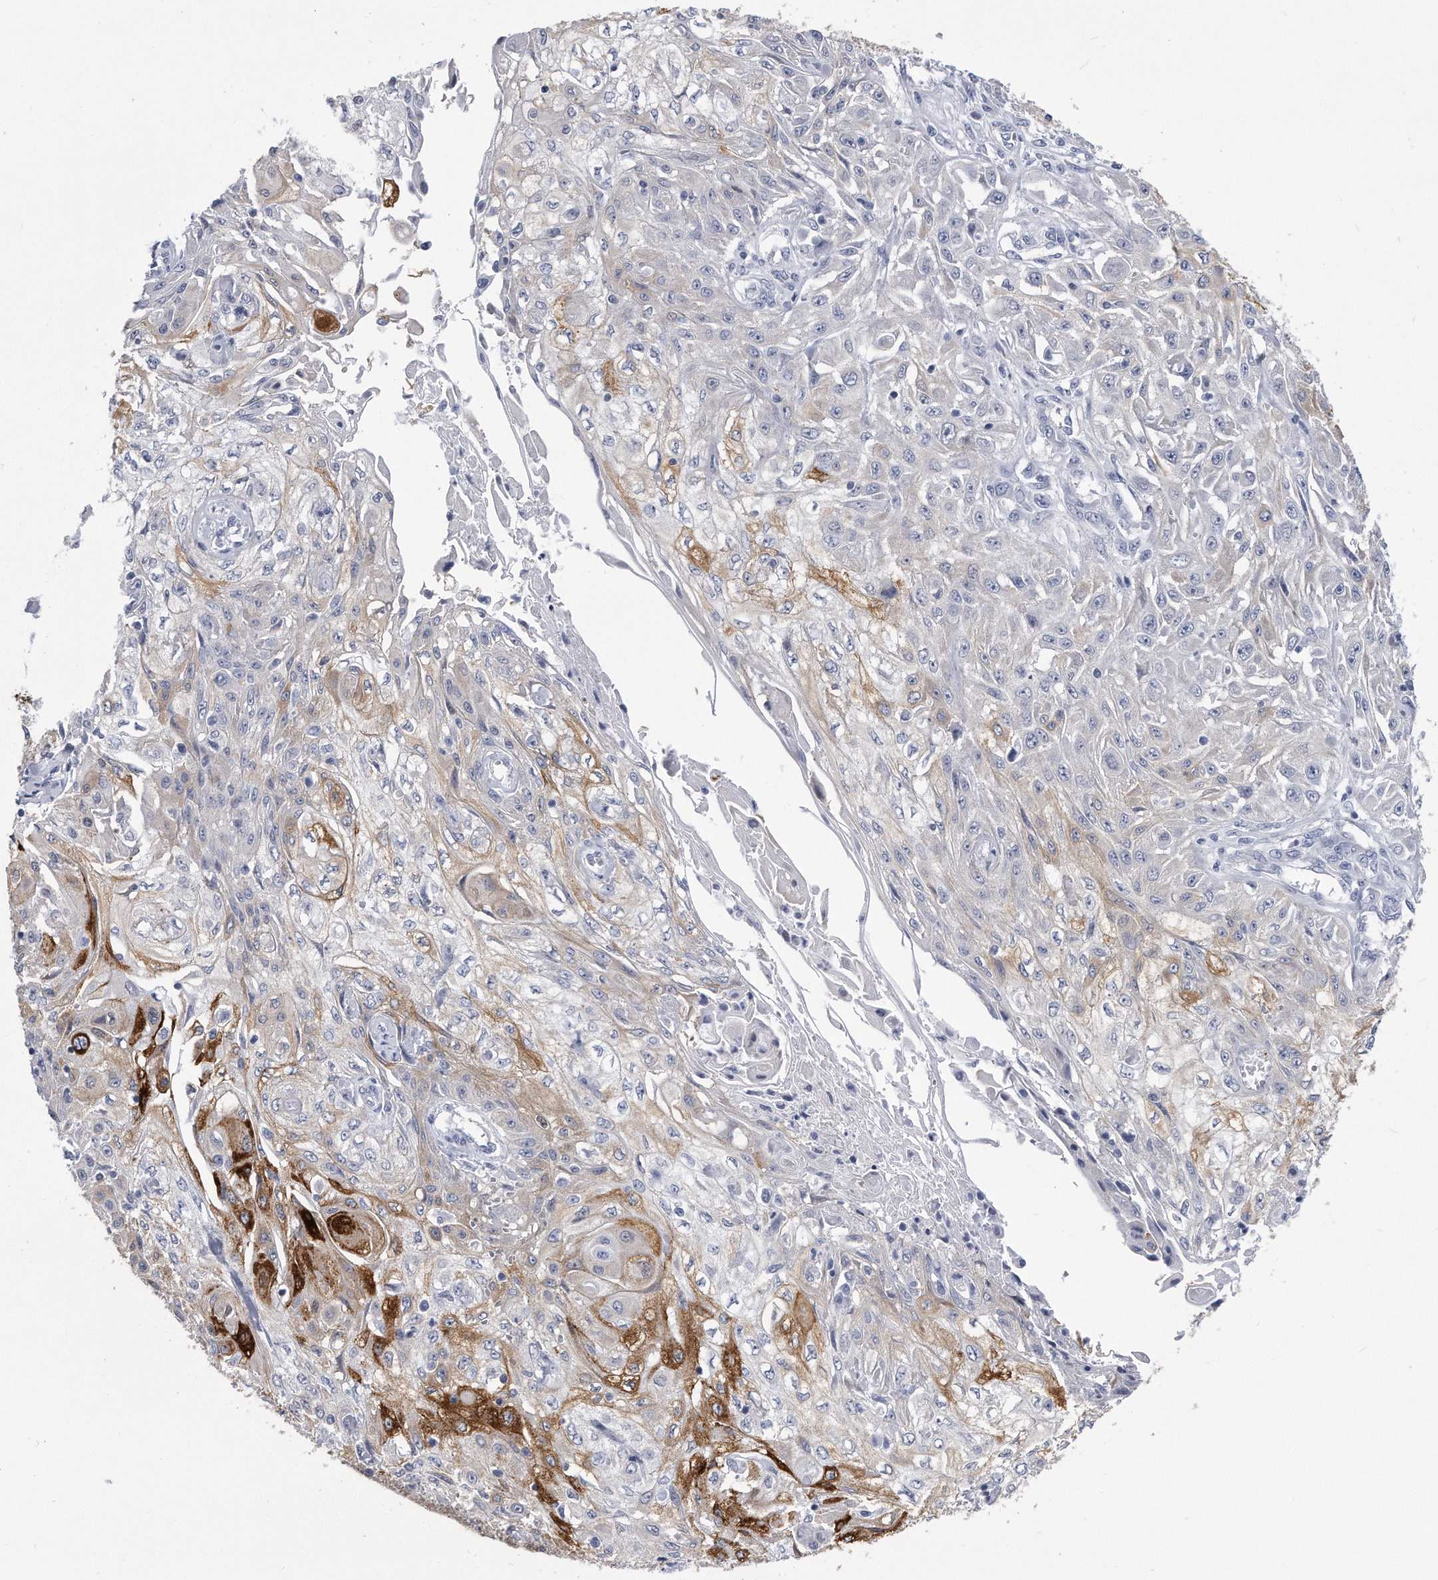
{"staining": {"intensity": "strong", "quantity": "<25%", "location": "cytoplasmic/membranous"}, "tissue": "skin cancer", "cell_type": "Tumor cells", "image_type": "cancer", "snomed": [{"axis": "morphology", "description": "Squamous cell carcinoma, NOS"}, {"axis": "morphology", "description": "Squamous cell carcinoma, metastatic, NOS"}, {"axis": "topography", "description": "Skin"}, {"axis": "topography", "description": "Lymph node"}], "caption": "Immunohistochemical staining of metastatic squamous cell carcinoma (skin) shows medium levels of strong cytoplasmic/membranous expression in about <25% of tumor cells.", "gene": "PYGB", "patient": {"sex": "male", "age": 75}}